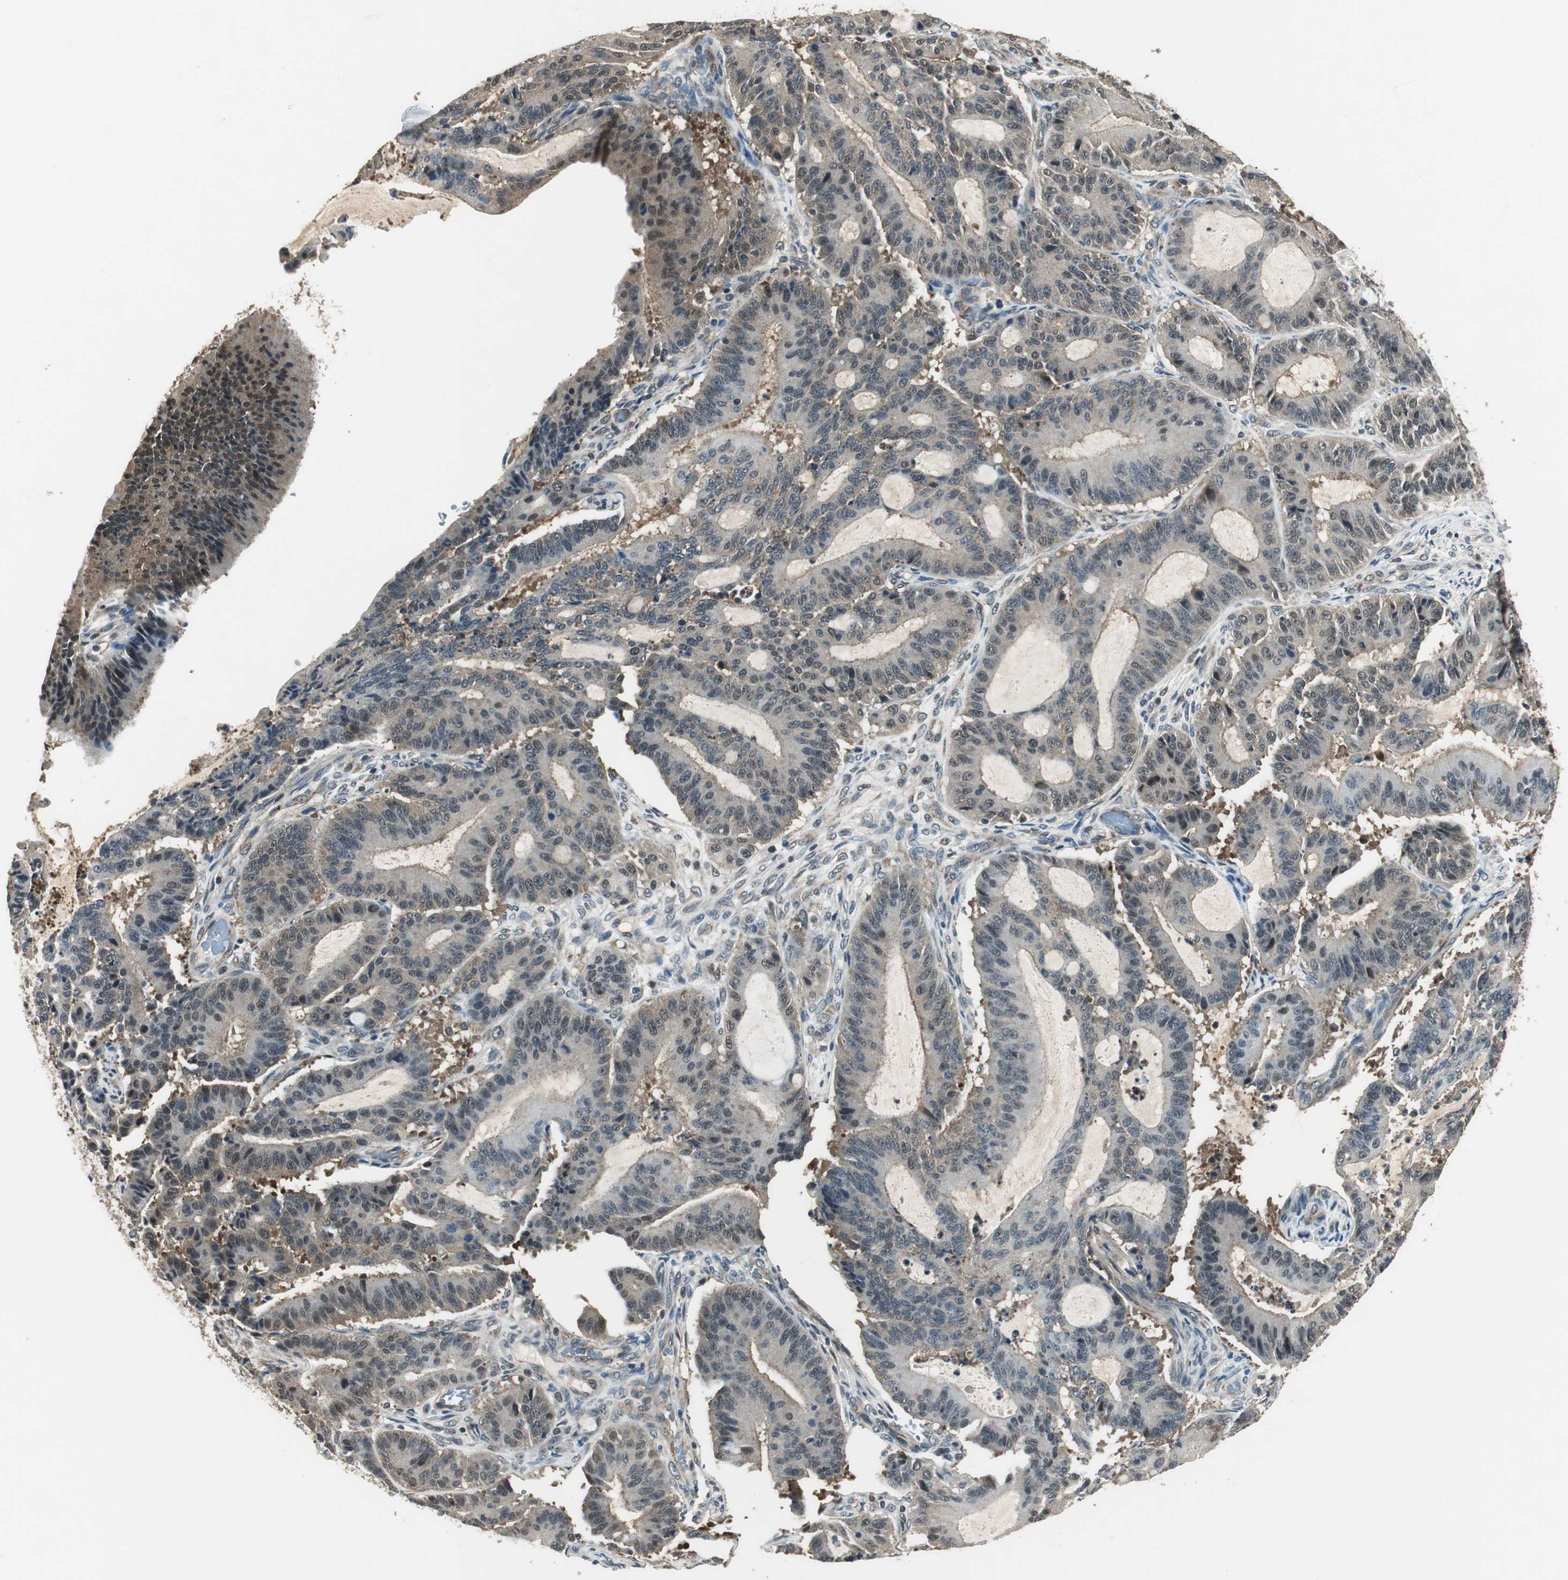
{"staining": {"intensity": "weak", "quantity": "25%-75%", "location": "cytoplasmic/membranous"}, "tissue": "liver cancer", "cell_type": "Tumor cells", "image_type": "cancer", "snomed": [{"axis": "morphology", "description": "Cholangiocarcinoma"}, {"axis": "topography", "description": "Liver"}], "caption": "This histopathology image reveals immunohistochemistry (IHC) staining of human cholangiocarcinoma (liver), with low weak cytoplasmic/membranous staining in about 25%-75% of tumor cells.", "gene": "PSMB4", "patient": {"sex": "female", "age": 73}}